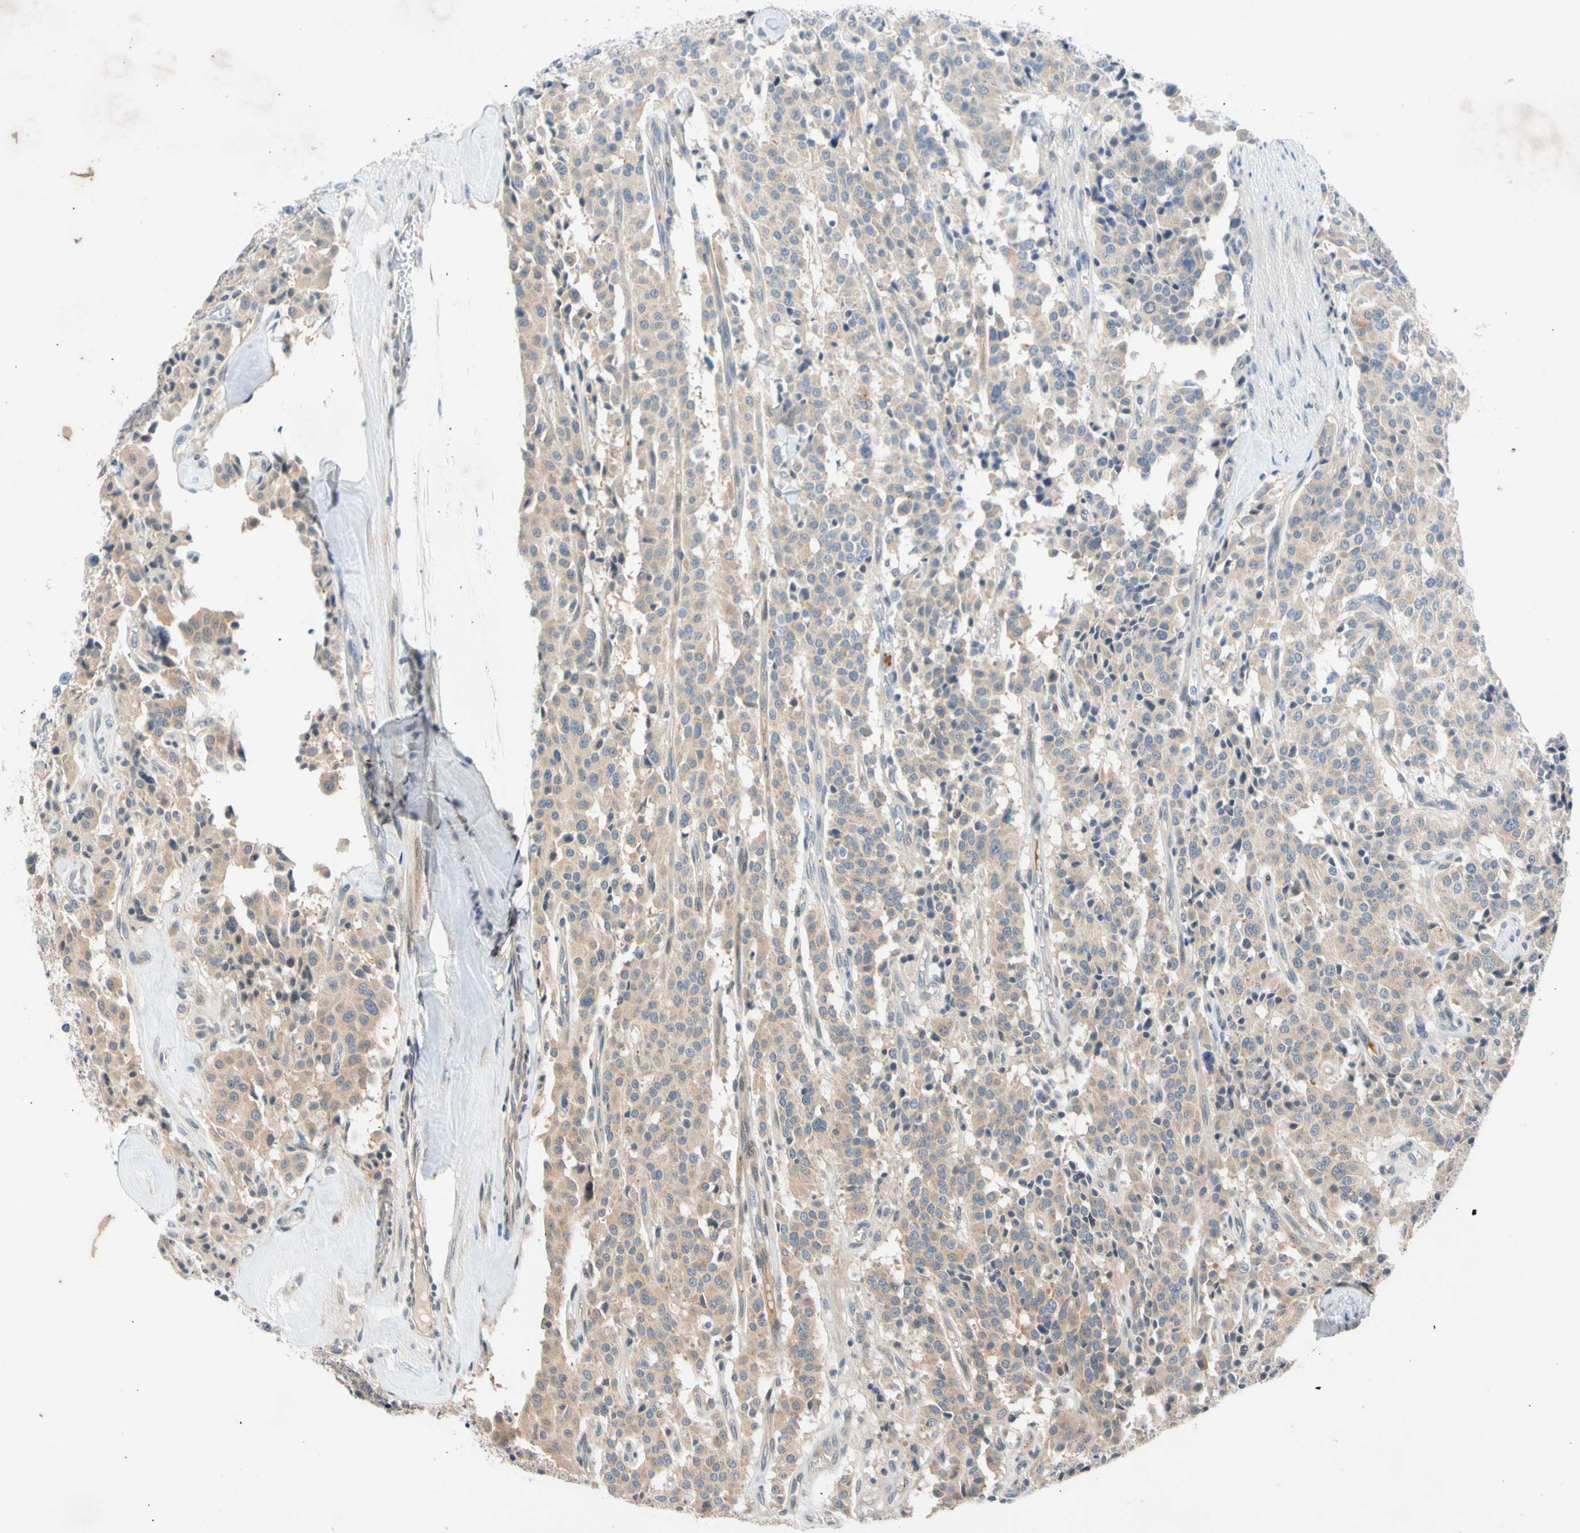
{"staining": {"intensity": "weak", "quantity": ">75%", "location": "cytoplasmic/membranous"}, "tissue": "carcinoid", "cell_type": "Tumor cells", "image_type": "cancer", "snomed": [{"axis": "morphology", "description": "Carcinoid, malignant, NOS"}, {"axis": "topography", "description": "Lung"}], "caption": "This image demonstrates immunohistochemistry staining of malignant carcinoid, with low weak cytoplasmic/membranous positivity in approximately >75% of tumor cells.", "gene": "CNST", "patient": {"sex": "male", "age": 30}}